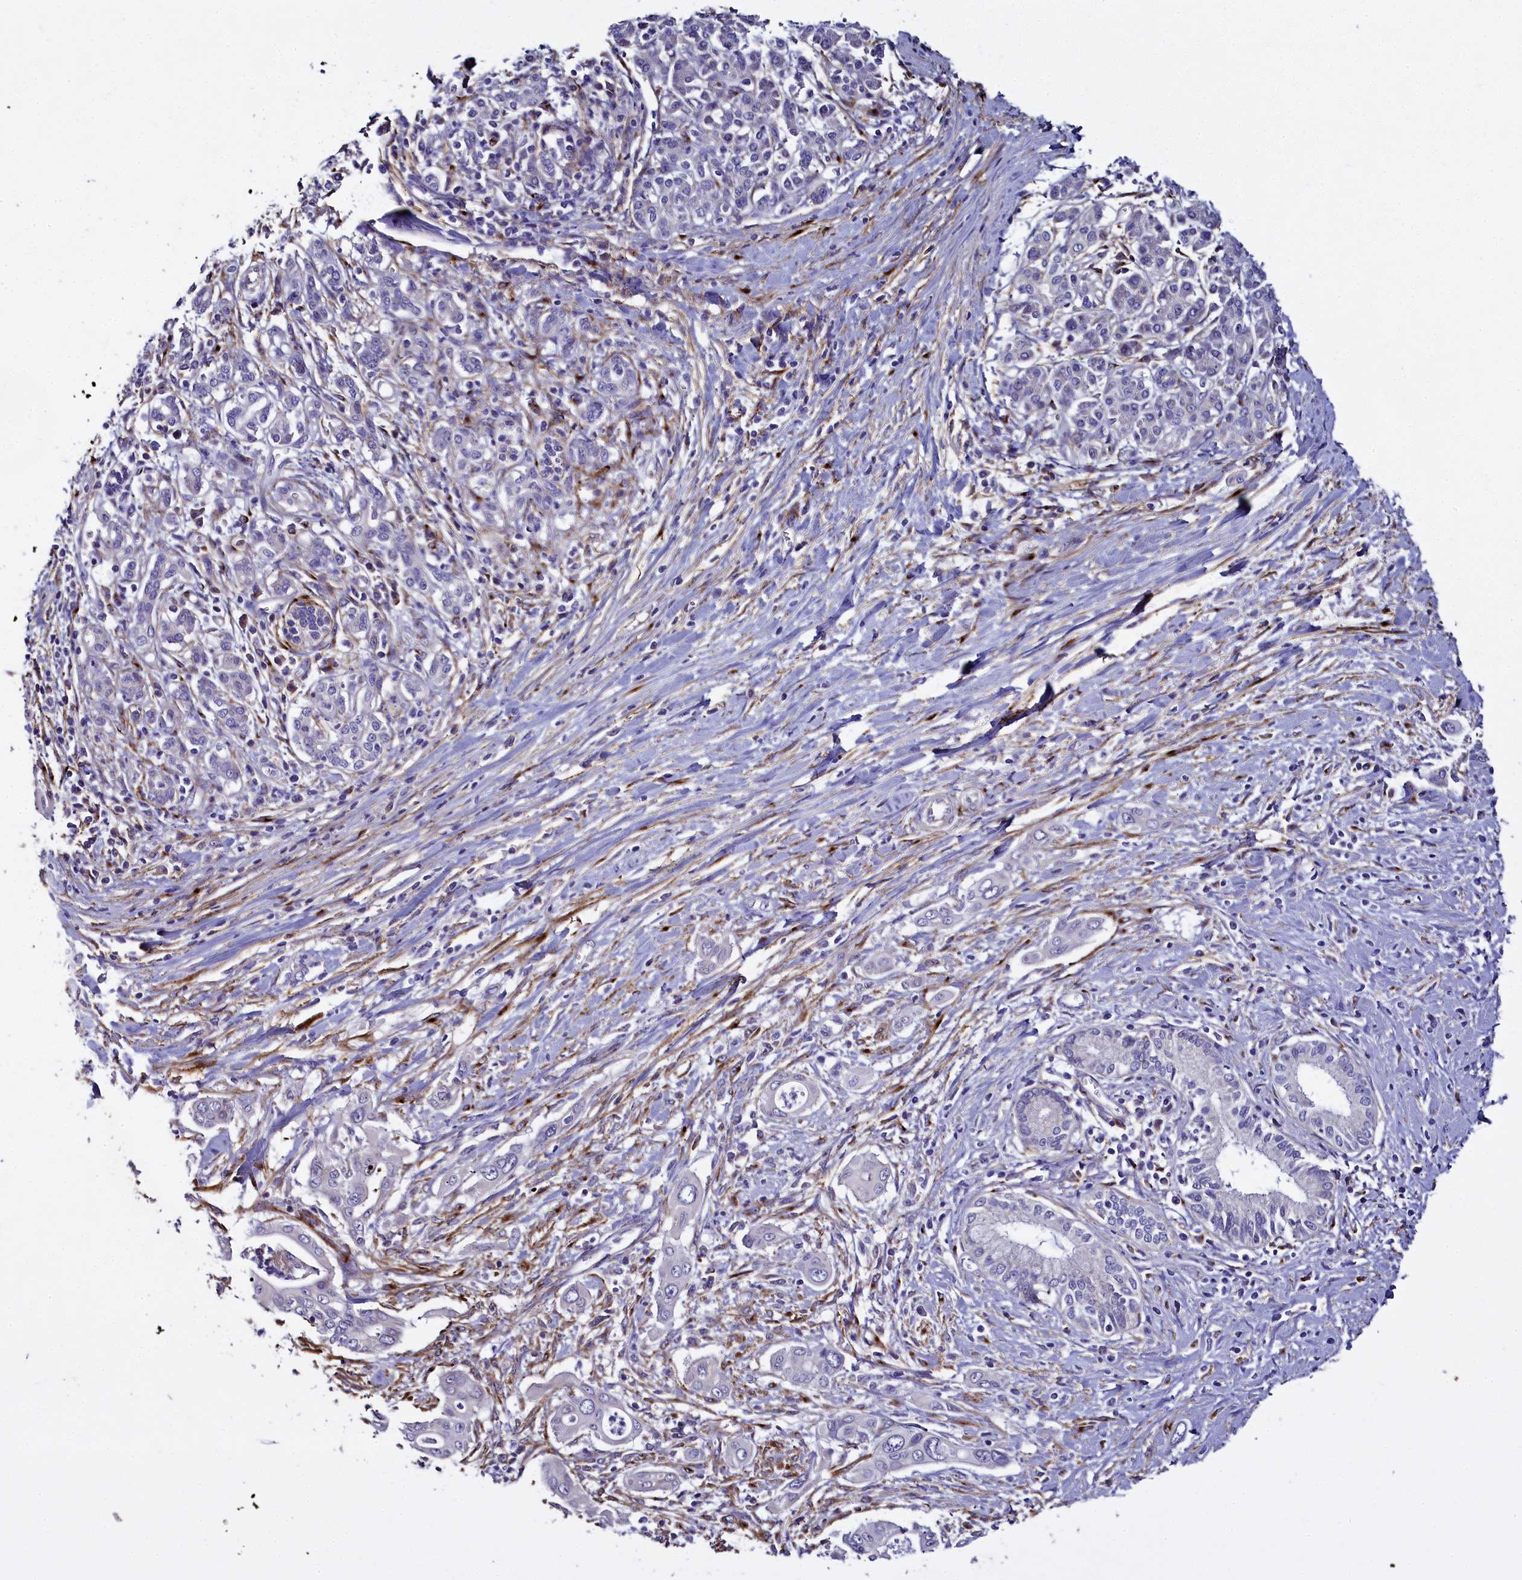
{"staining": {"intensity": "negative", "quantity": "none", "location": "none"}, "tissue": "pancreatic cancer", "cell_type": "Tumor cells", "image_type": "cancer", "snomed": [{"axis": "morphology", "description": "Adenocarcinoma, NOS"}, {"axis": "topography", "description": "Pancreas"}], "caption": "A high-resolution micrograph shows immunohistochemistry (IHC) staining of pancreatic cancer, which shows no significant staining in tumor cells.", "gene": "MRC2", "patient": {"sex": "male", "age": 58}}